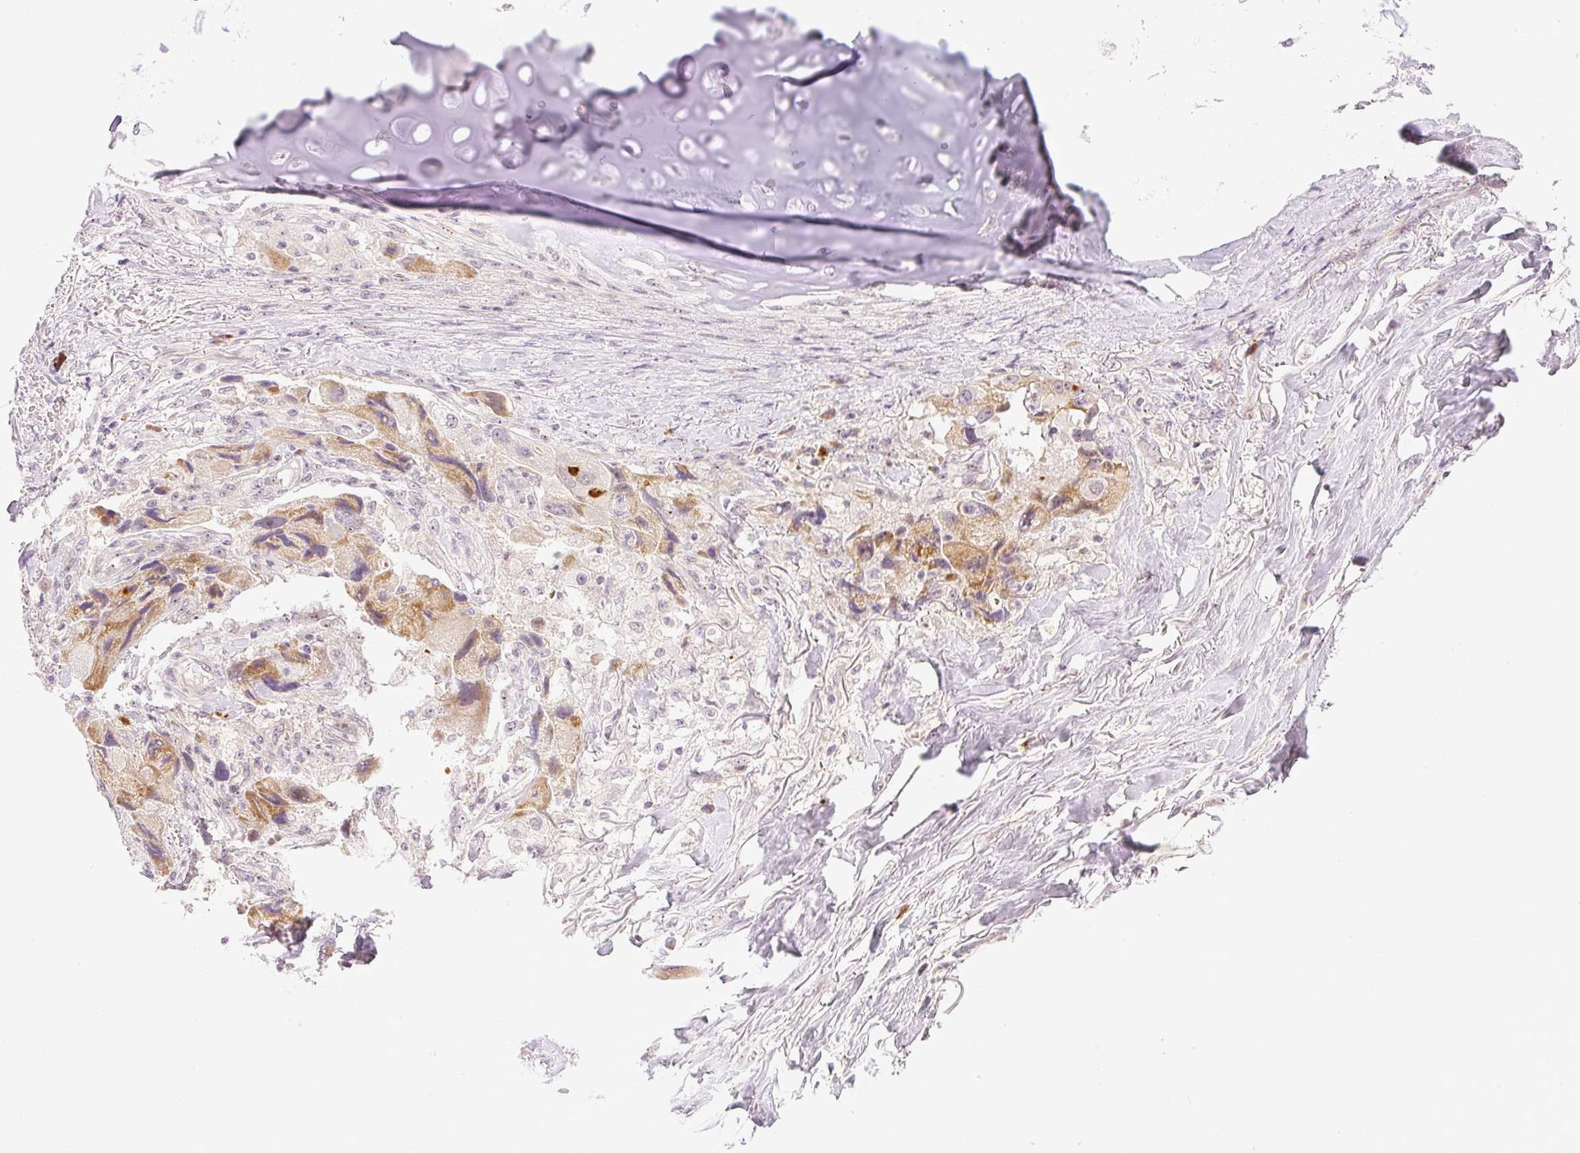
{"staining": {"intensity": "moderate", "quantity": "25%-75%", "location": "cytoplasmic/membranous"}, "tissue": "lung cancer", "cell_type": "Tumor cells", "image_type": "cancer", "snomed": [{"axis": "morphology", "description": "Adenocarcinoma, NOS"}, {"axis": "topography", "description": "Lung"}], "caption": "Adenocarcinoma (lung) tissue reveals moderate cytoplasmic/membranous positivity in about 25%-75% of tumor cells", "gene": "AAR2", "patient": {"sex": "female", "age": 54}}